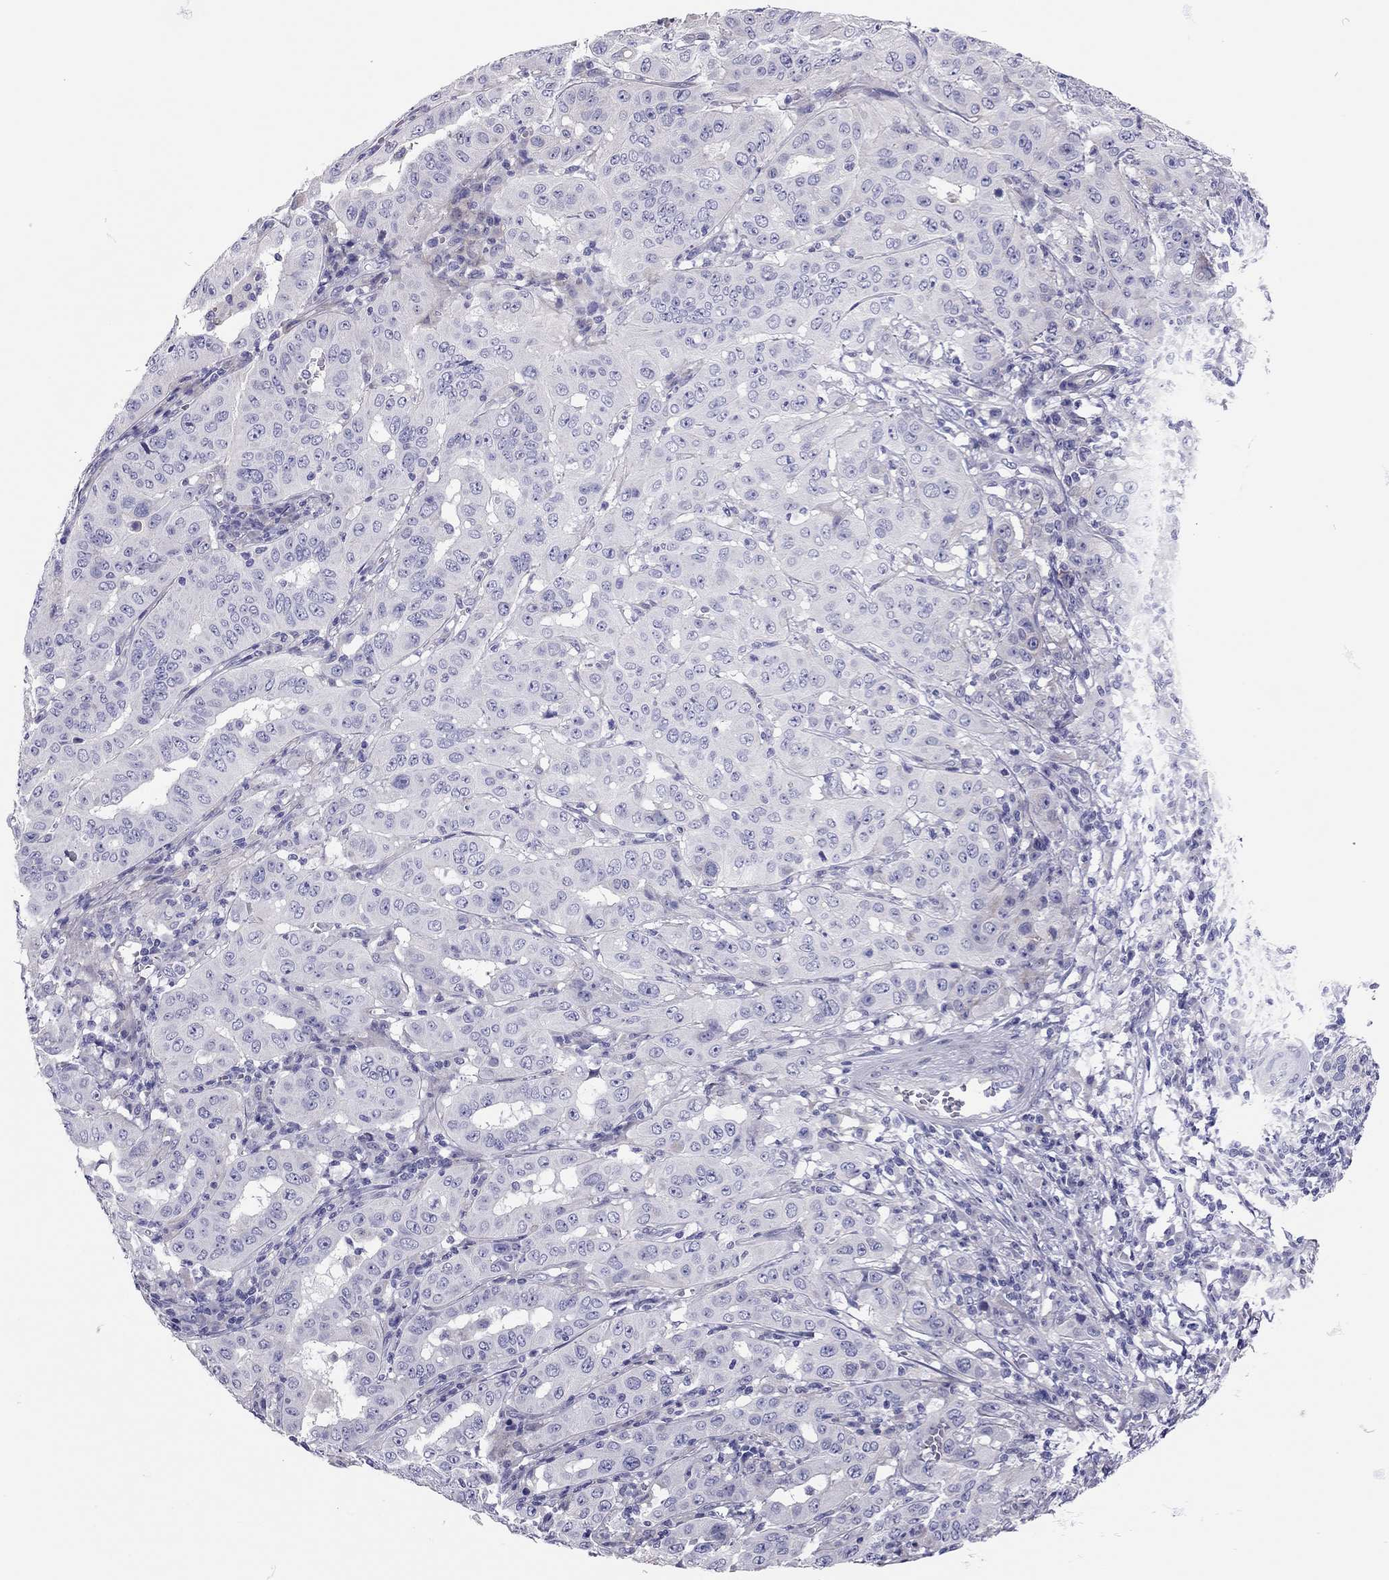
{"staining": {"intensity": "negative", "quantity": "none", "location": "none"}, "tissue": "pancreatic cancer", "cell_type": "Tumor cells", "image_type": "cancer", "snomed": [{"axis": "morphology", "description": "Adenocarcinoma, NOS"}, {"axis": "topography", "description": "Pancreas"}], "caption": "Immunohistochemistry photomicrograph of neoplastic tissue: pancreatic cancer (adenocarcinoma) stained with DAB exhibits no significant protein positivity in tumor cells.", "gene": "SCARB1", "patient": {"sex": "male", "age": 63}}